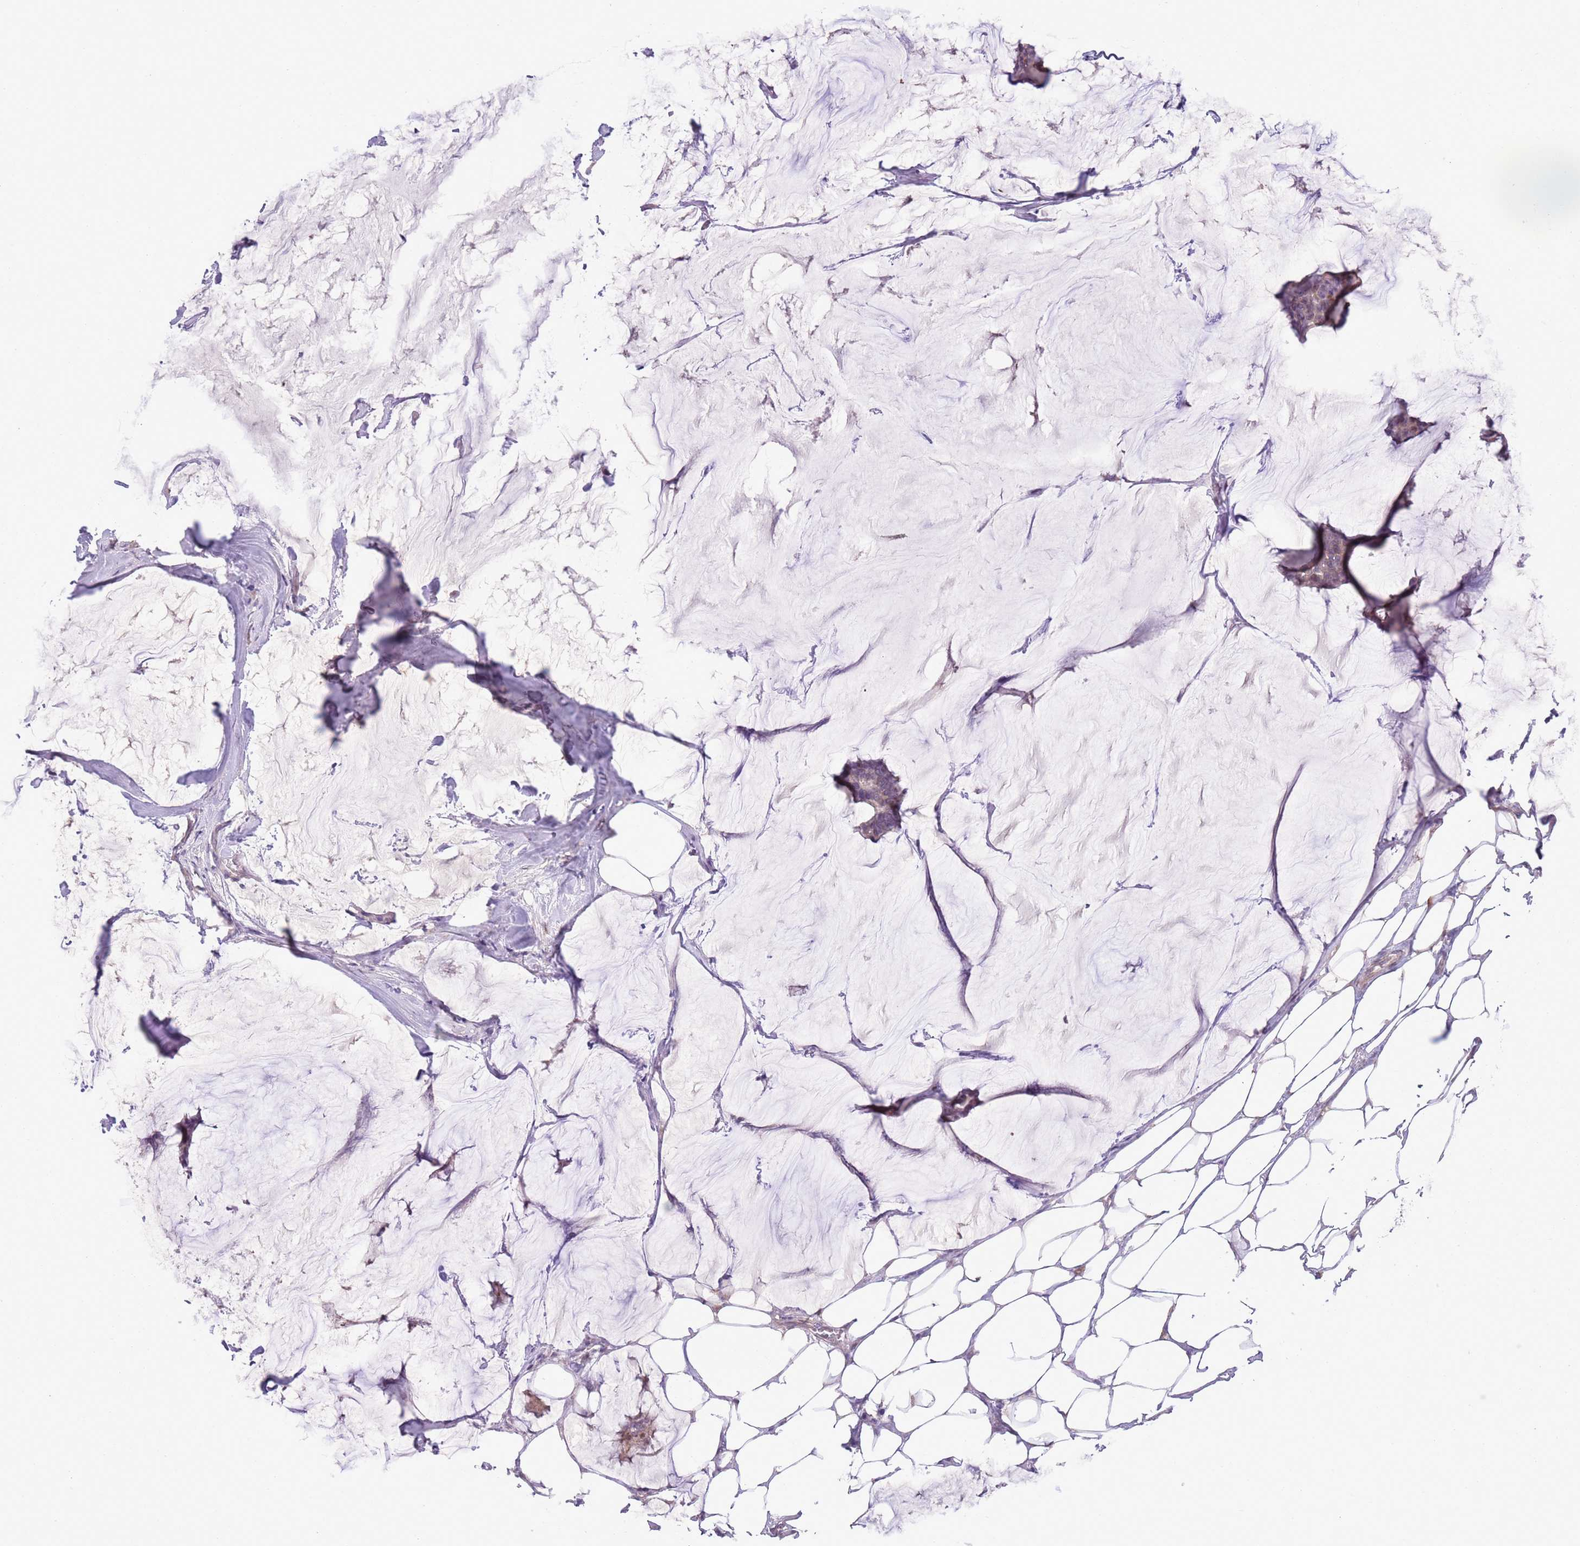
{"staining": {"intensity": "negative", "quantity": "none", "location": "none"}, "tissue": "breast cancer", "cell_type": "Tumor cells", "image_type": "cancer", "snomed": [{"axis": "morphology", "description": "Duct carcinoma"}, {"axis": "topography", "description": "Breast"}], "caption": "Invasive ductal carcinoma (breast) stained for a protein using immunohistochemistry demonstrates no staining tumor cells.", "gene": "CCND2", "patient": {"sex": "female", "age": 93}}